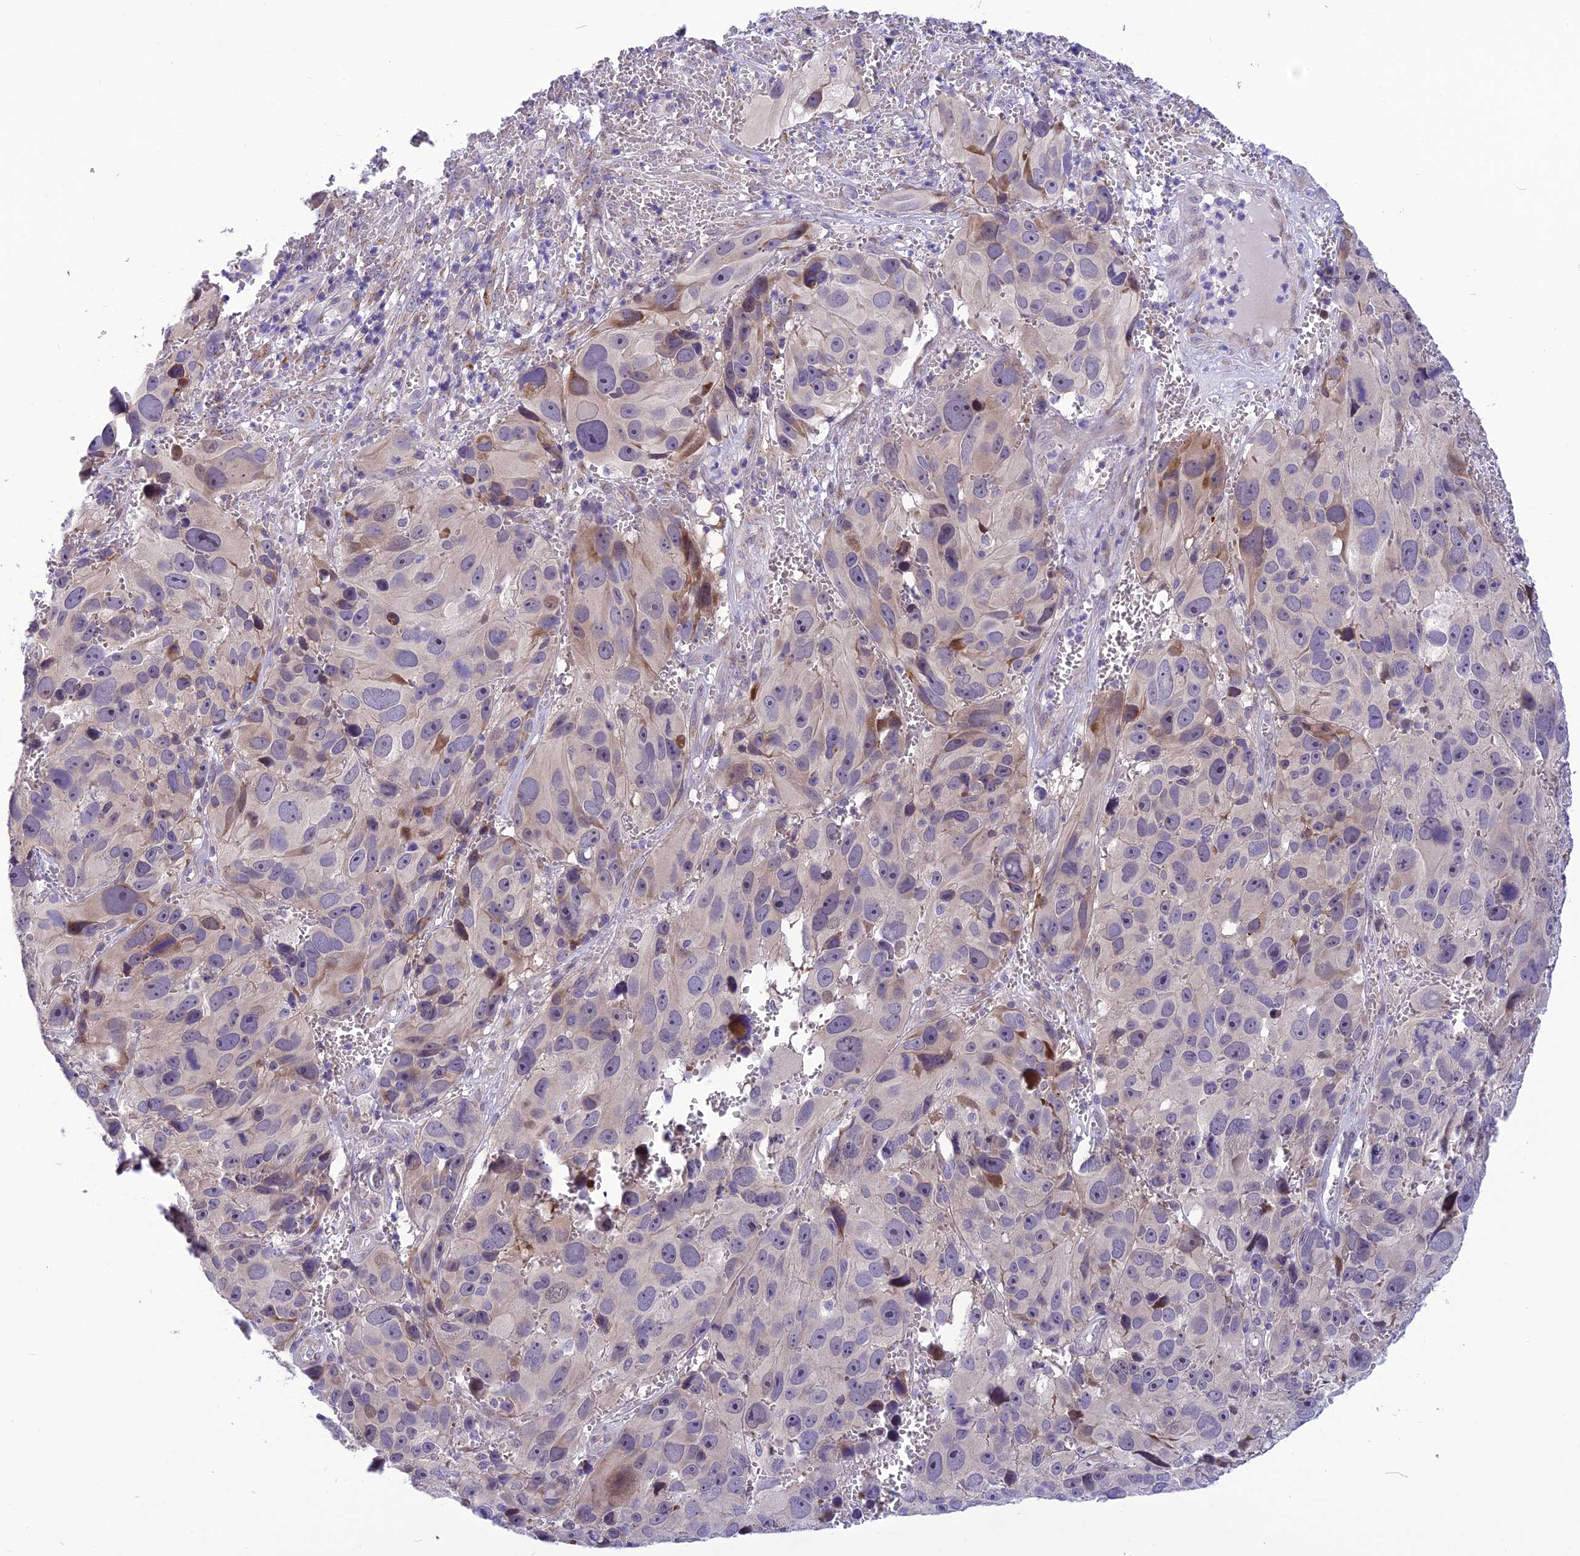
{"staining": {"intensity": "moderate", "quantity": "<25%", "location": "cytoplasmic/membranous"}, "tissue": "melanoma", "cell_type": "Tumor cells", "image_type": "cancer", "snomed": [{"axis": "morphology", "description": "Malignant melanoma, NOS"}, {"axis": "topography", "description": "Skin"}], "caption": "Protein staining reveals moderate cytoplasmic/membranous expression in approximately <25% of tumor cells in malignant melanoma.", "gene": "PSMF1", "patient": {"sex": "male", "age": 84}}